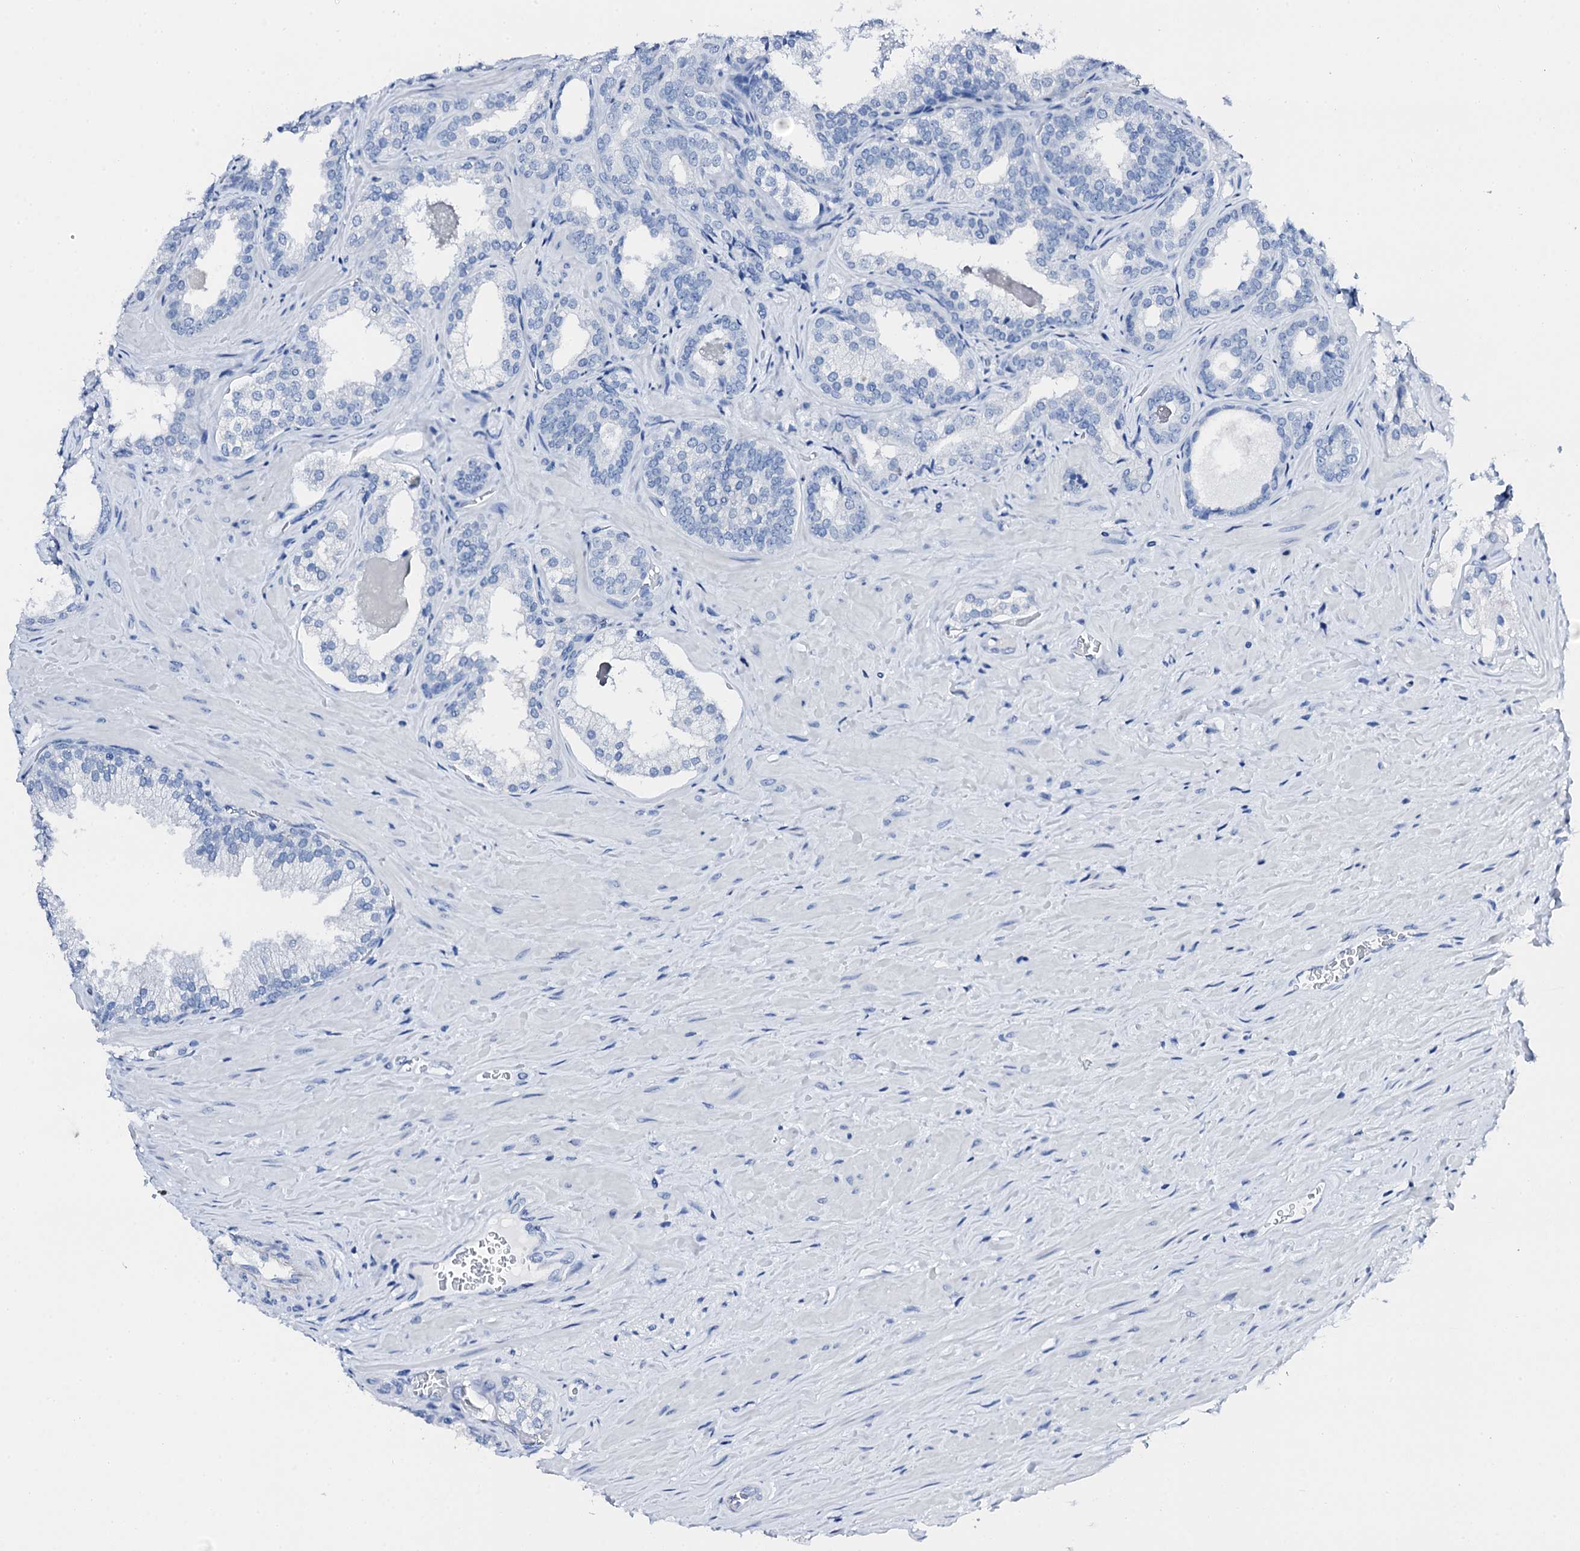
{"staining": {"intensity": "negative", "quantity": "none", "location": "none"}, "tissue": "prostate cancer", "cell_type": "Tumor cells", "image_type": "cancer", "snomed": [{"axis": "morphology", "description": "Adenocarcinoma, High grade"}, {"axis": "topography", "description": "Prostate"}], "caption": "A photomicrograph of human adenocarcinoma (high-grade) (prostate) is negative for staining in tumor cells.", "gene": "PTH", "patient": {"sex": "male", "age": 64}}